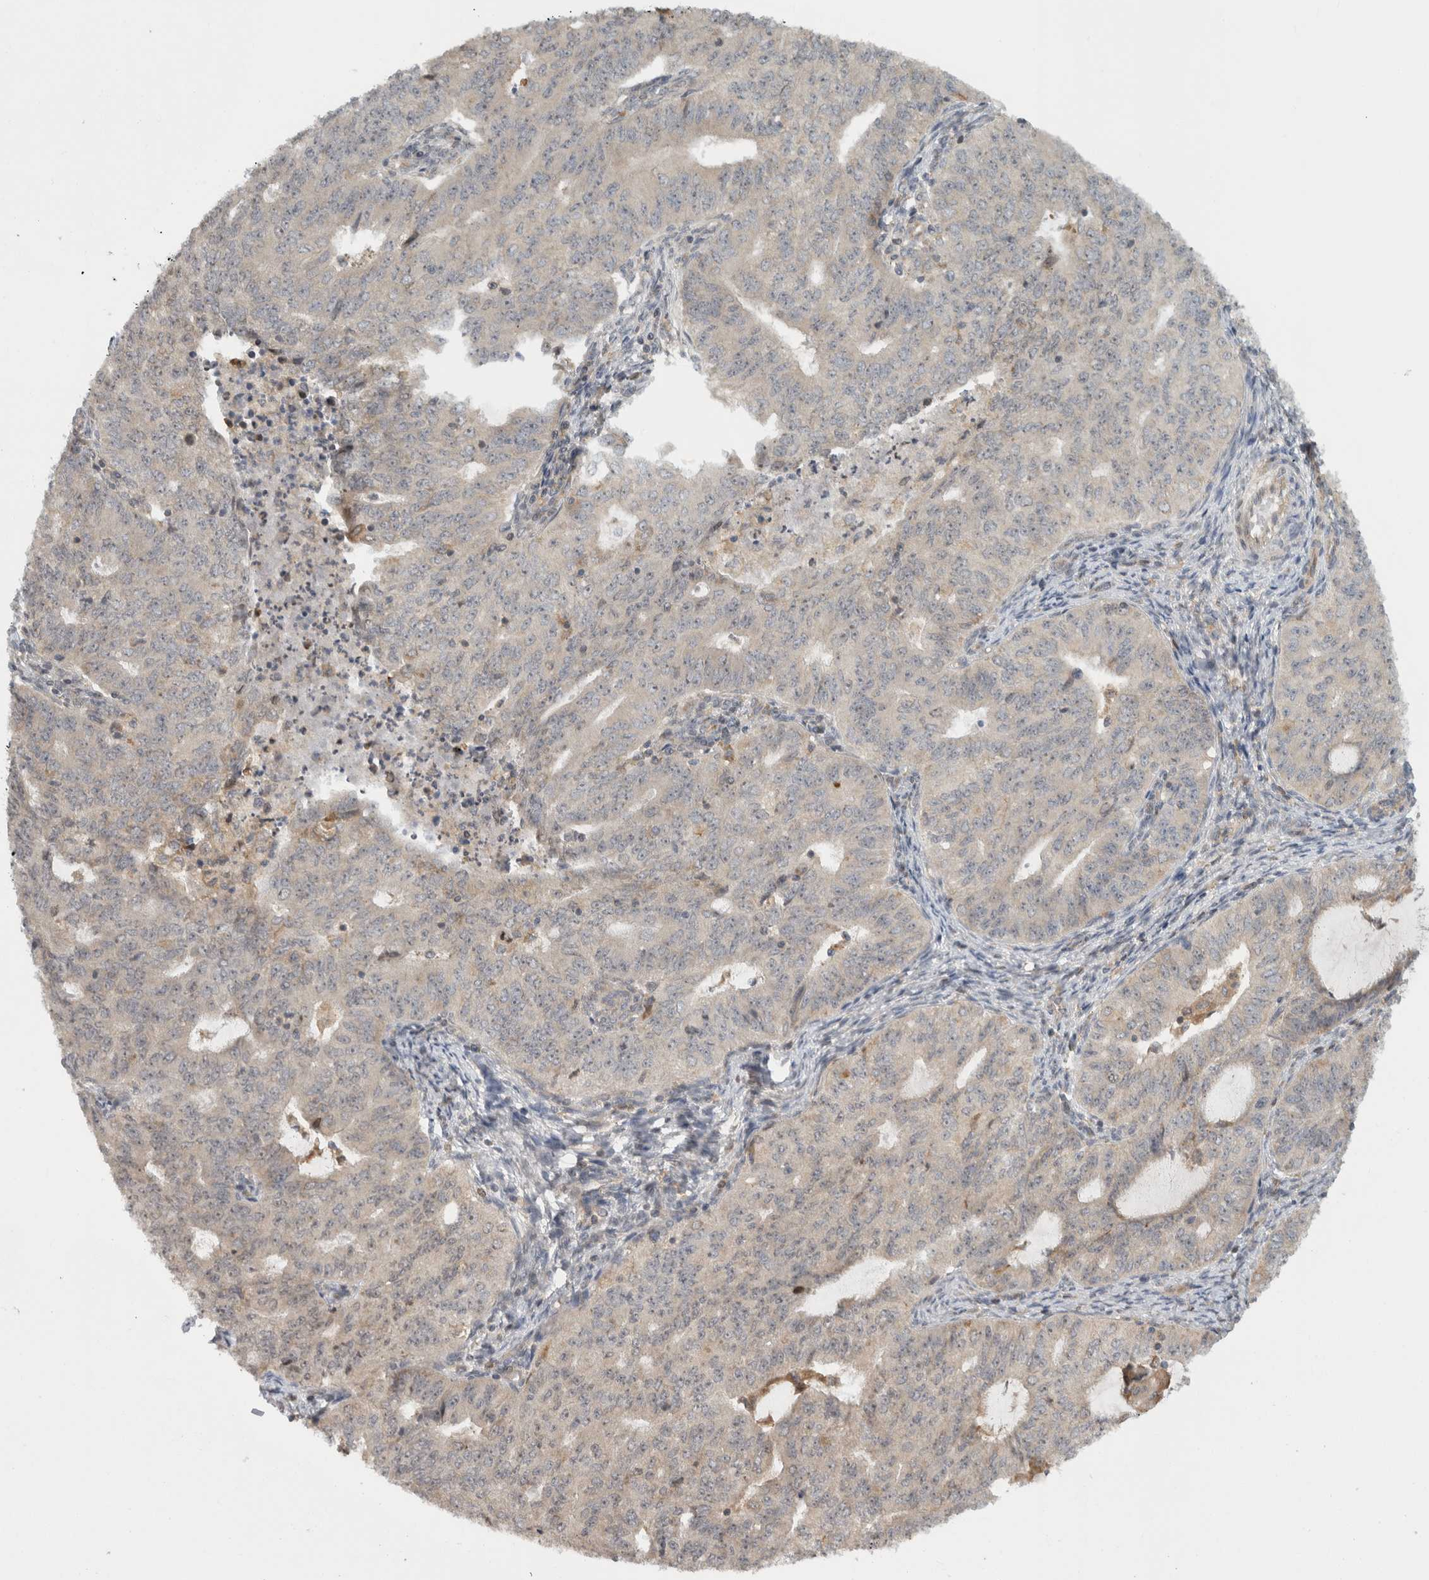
{"staining": {"intensity": "weak", "quantity": "25%-75%", "location": "cytoplasmic/membranous"}, "tissue": "endometrial cancer", "cell_type": "Tumor cells", "image_type": "cancer", "snomed": [{"axis": "morphology", "description": "Adenocarcinoma, NOS"}, {"axis": "topography", "description": "Endometrium"}], "caption": "Brown immunohistochemical staining in human endometrial adenocarcinoma reveals weak cytoplasmic/membranous expression in about 25%-75% of tumor cells.", "gene": "WASF2", "patient": {"sex": "female", "age": 32}}